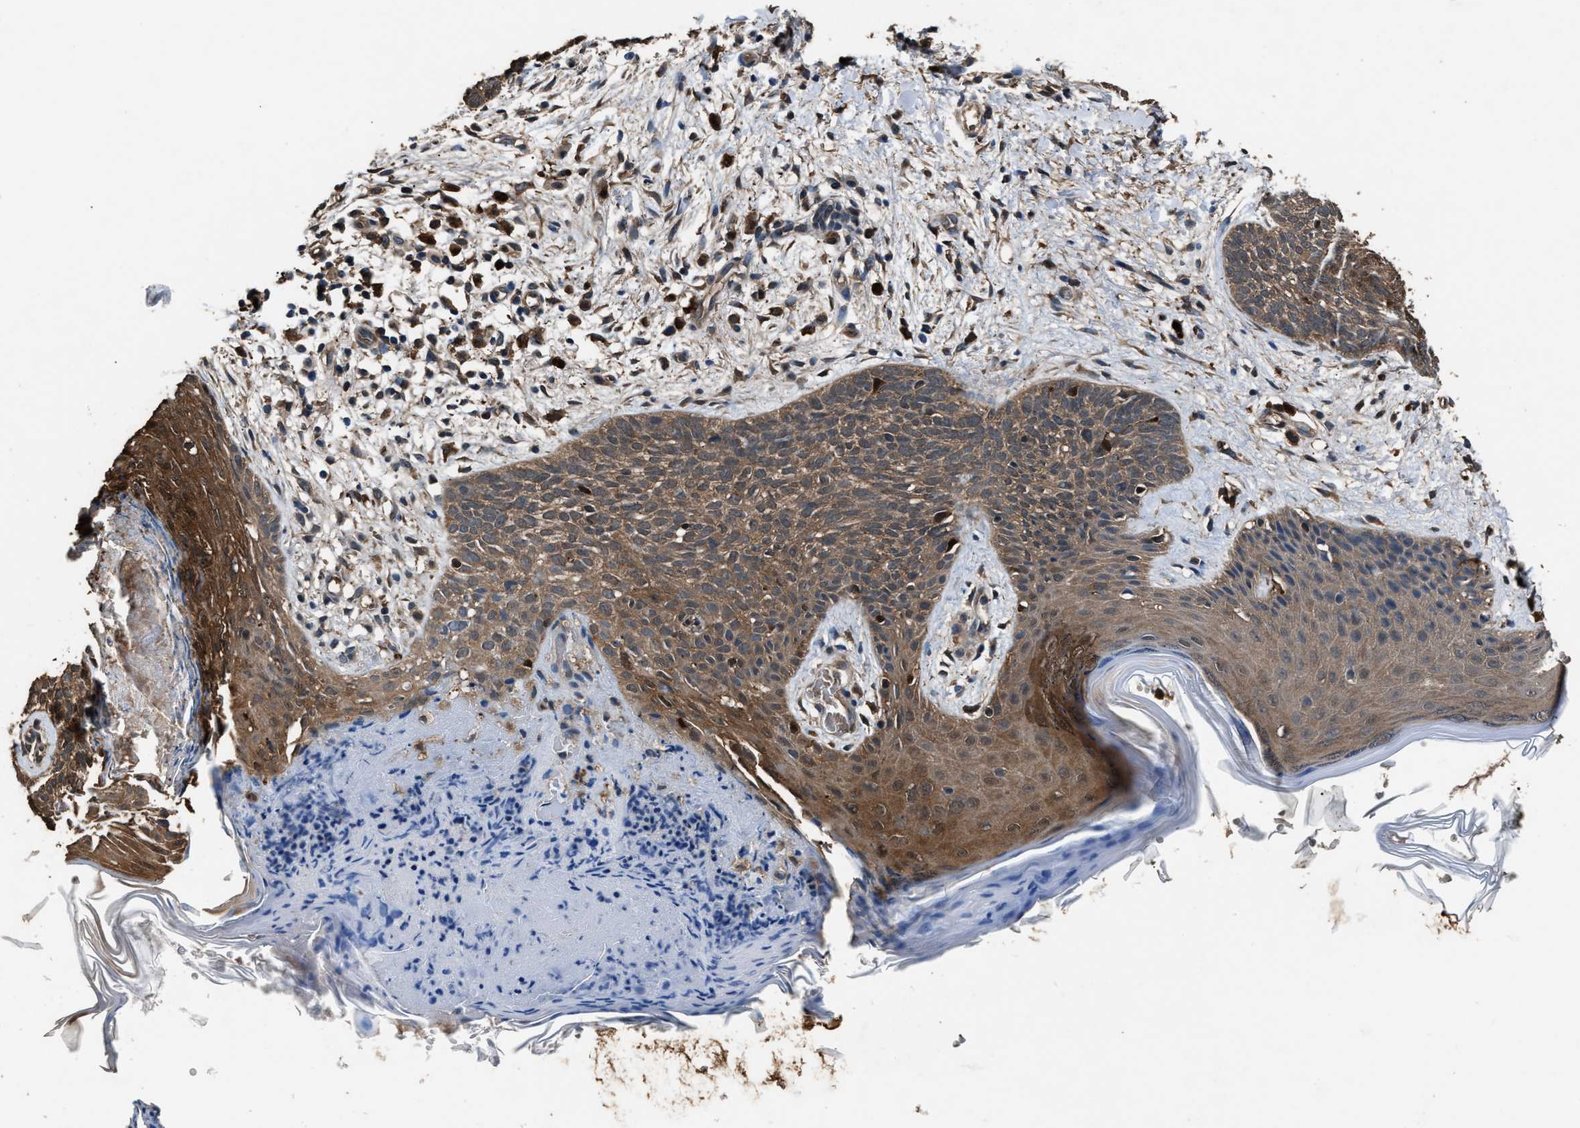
{"staining": {"intensity": "moderate", "quantity": ">75%", "location": "cytoplasmic/membranous"}, "tissue": "skin cancer", "cell_type": "Tumor cells", "image_type": "cancer", "snomed": [{"axis": "morphology", "description": "Basal cell carcinoma"}, {"axis": "topography", "description": "Skin"}], "caption": "Skin cancer was stained to show a protein in brown. There is medium levels of moderate cytoplasmic/membranous positivity in about >75% of tumor cells.", "gene": "GSTP1", "patient": {"sex": "female", "age": 59}}